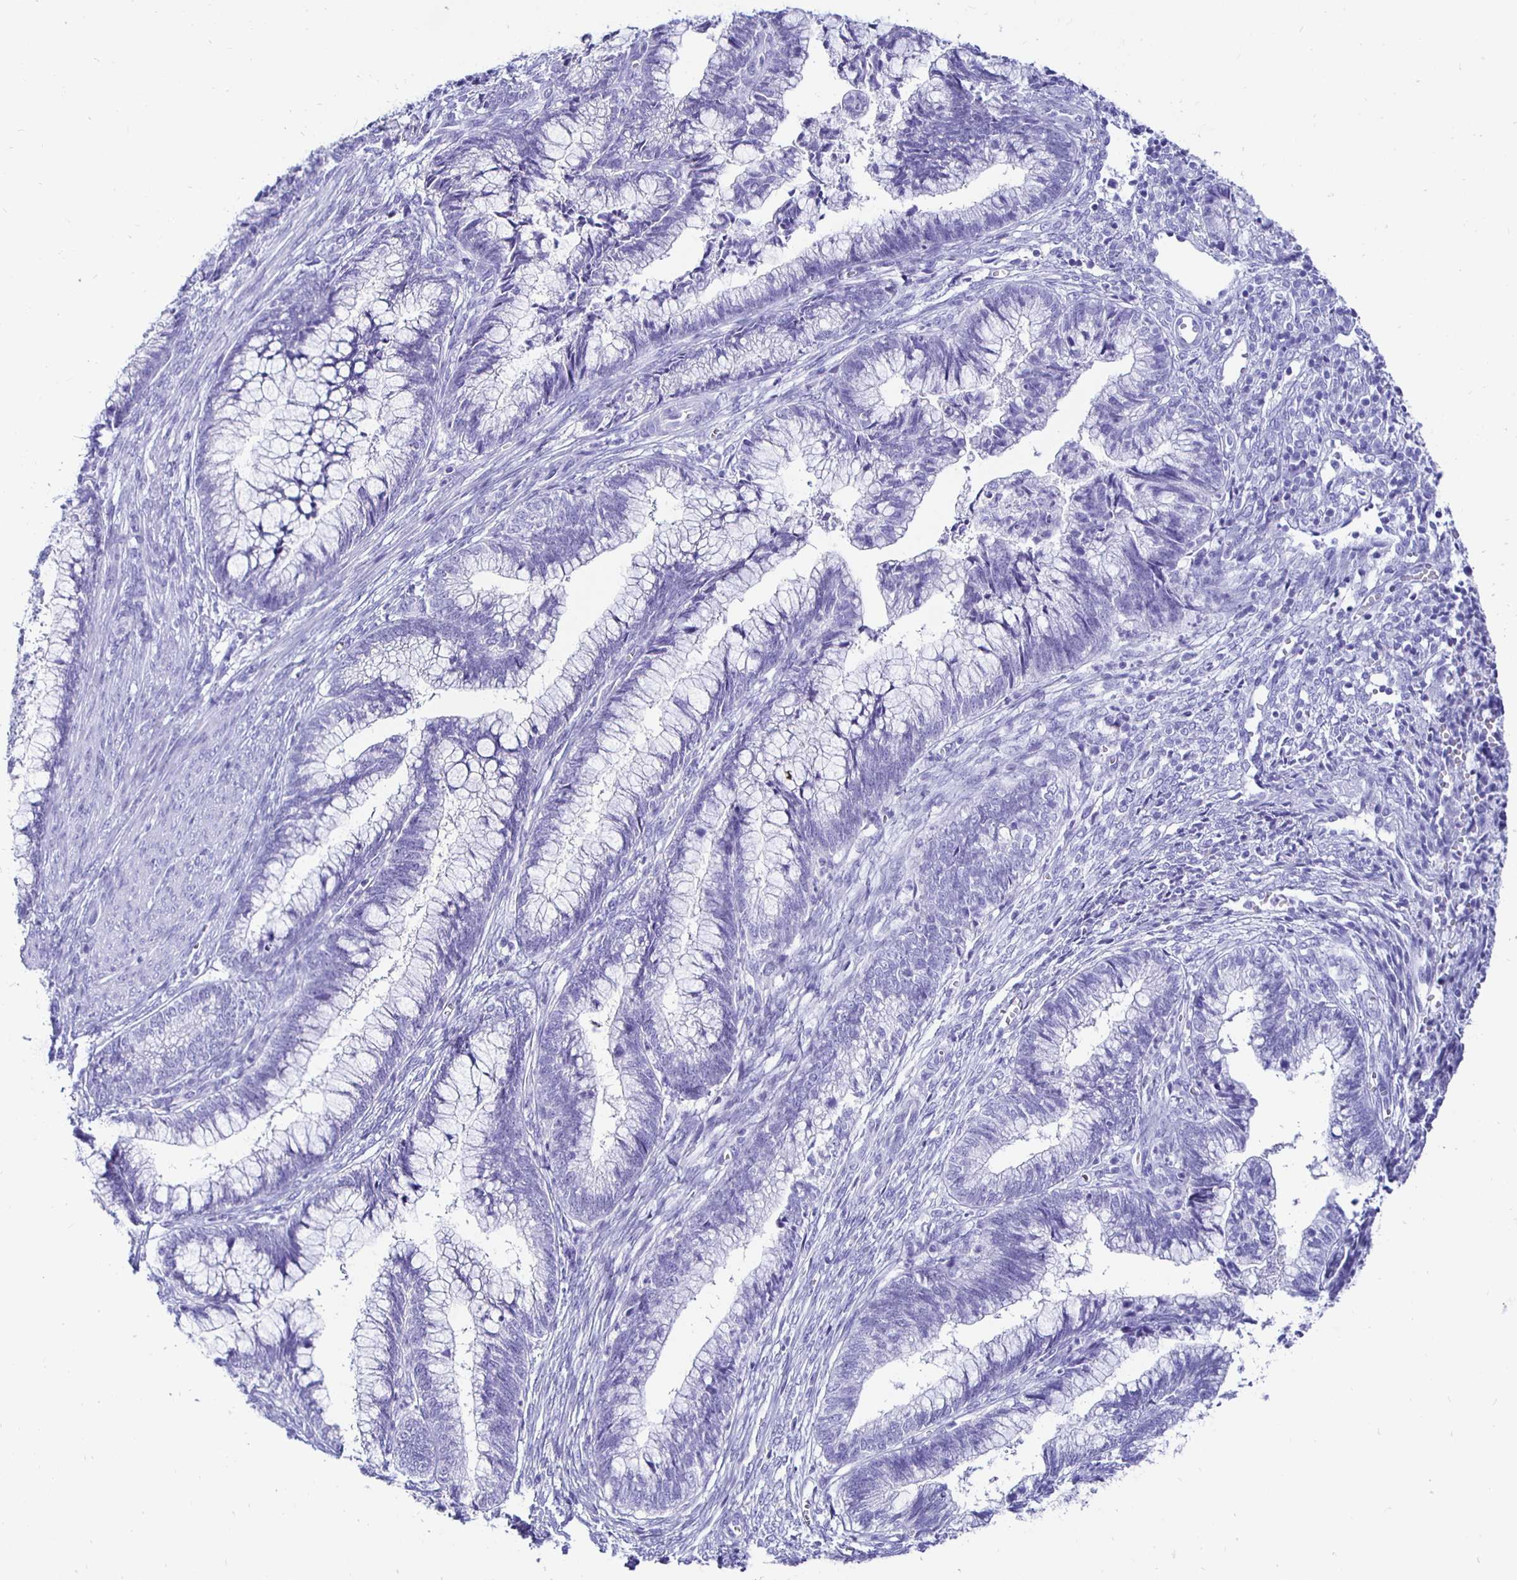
{"staining": {"intensity": "negative", "quantity": "none", "location": "none"}, "tissue": "cervical cancer", "cell_type": "Tumor cells", "image_type": "cancer", "snomed": [{"axis": "morphology", "description": "Adenocarcinoma, NOS"}, {"axis": "topography", "description": "Cervix"}], "caption": "Tumor cells are negative for brown protein staining in cervical adenocarcinoma. (Brightfield microscopy of DAB (3,3'-diaminobenzidine) immunohistochemistry (IHC) at high magnification).", "gene": "UMOD", "patient": {"sex": "female", "age": 44}}